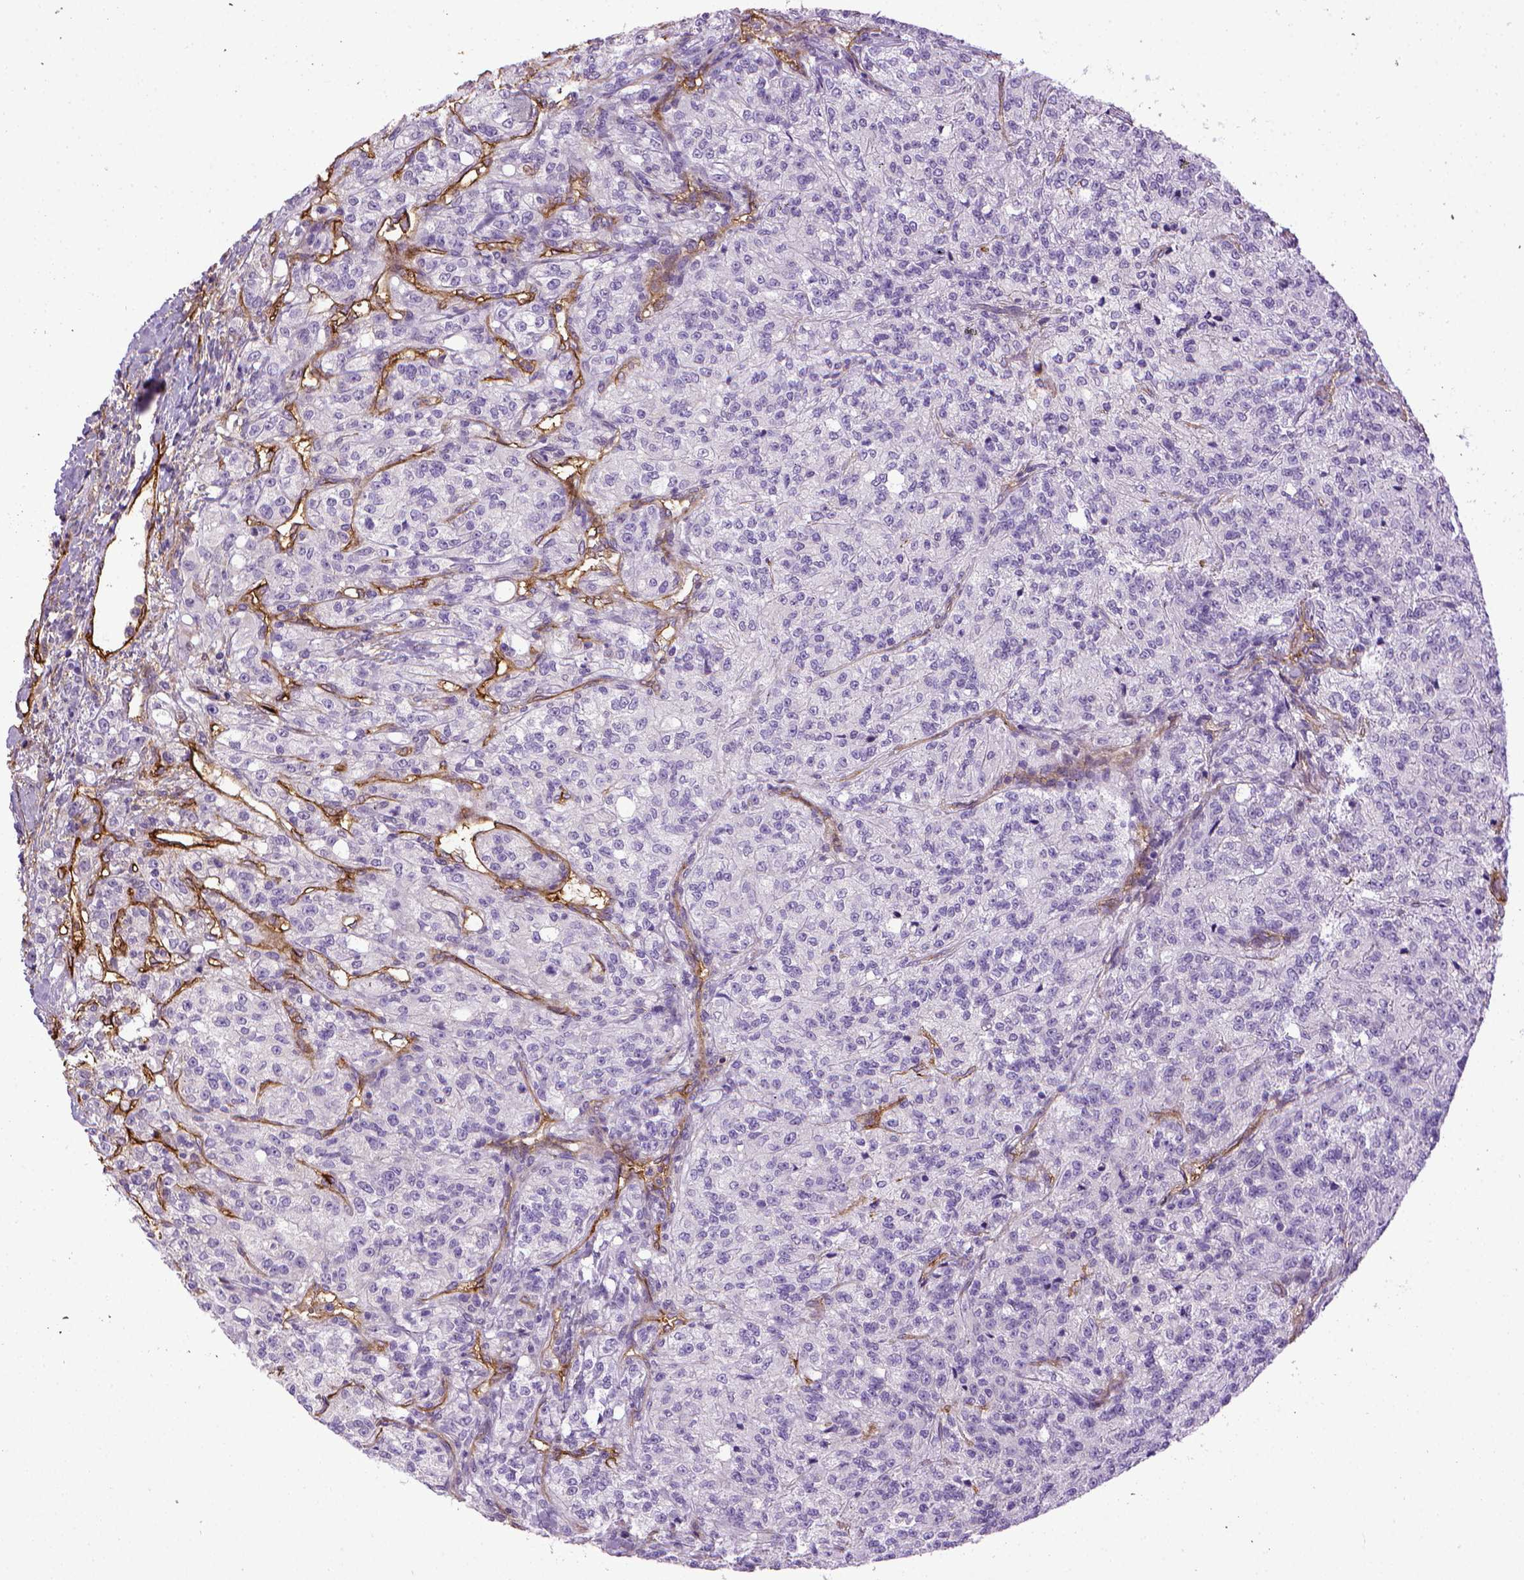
{"staining": {"intensity": "negative", "quantity": "none", "location": "none"}, "tissue": "renal cancer", "cell_type": "Tumor cells", "image_type": "cancer", "snomed": [{"axis": "morphology", "description": "Adenocarcinoma, NOS"}, {"axis": "topography", "description": "Kidney"}], "caption": "Protein analysis of renal adenocarcinoma reveals no significant staining in tumor cells.", "gene": "ENG", "patient": {"sex": "female", "age": 63}}